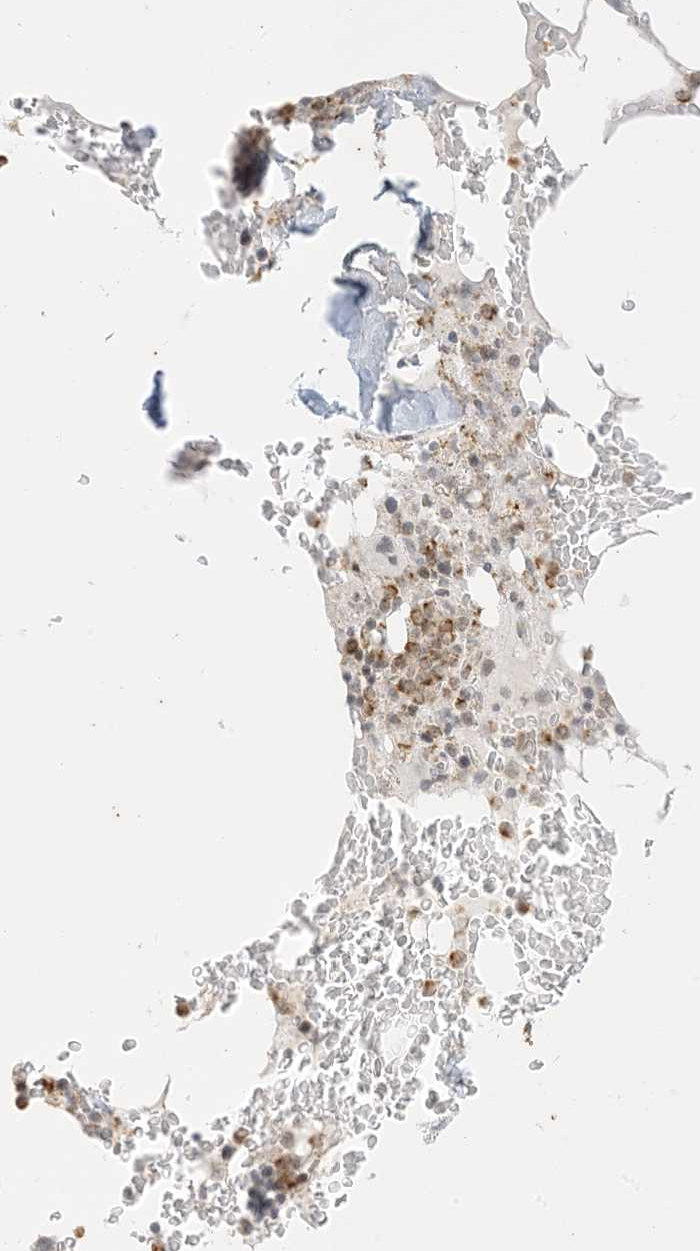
{"staining": {"intensity": "moderate", "quantity": "25%-75%", "location": "cytoplasmic/membranous"}, "tissue": "bone marrow", "cell_type": "Hematopoietic cells", "image_type": "normal", "snomed": [{"axis": "morphology", "description": "Normal tissue, NOS"}, {"axis": "topography", "description": "Bone marrow"}], "caption": "A micrograph of human bone marrow stained for a protein shows moderate cytoplasmic/membranous brown staining in hematopoietic cells. The staining was performed using DAB (3,3'-diaminobenzidine), with brown indicating positive protein expression. Nuclei are stained blue with hematoxylin.", "gene": "RAC1", "patient": {"sex": "male", "age": 58}}